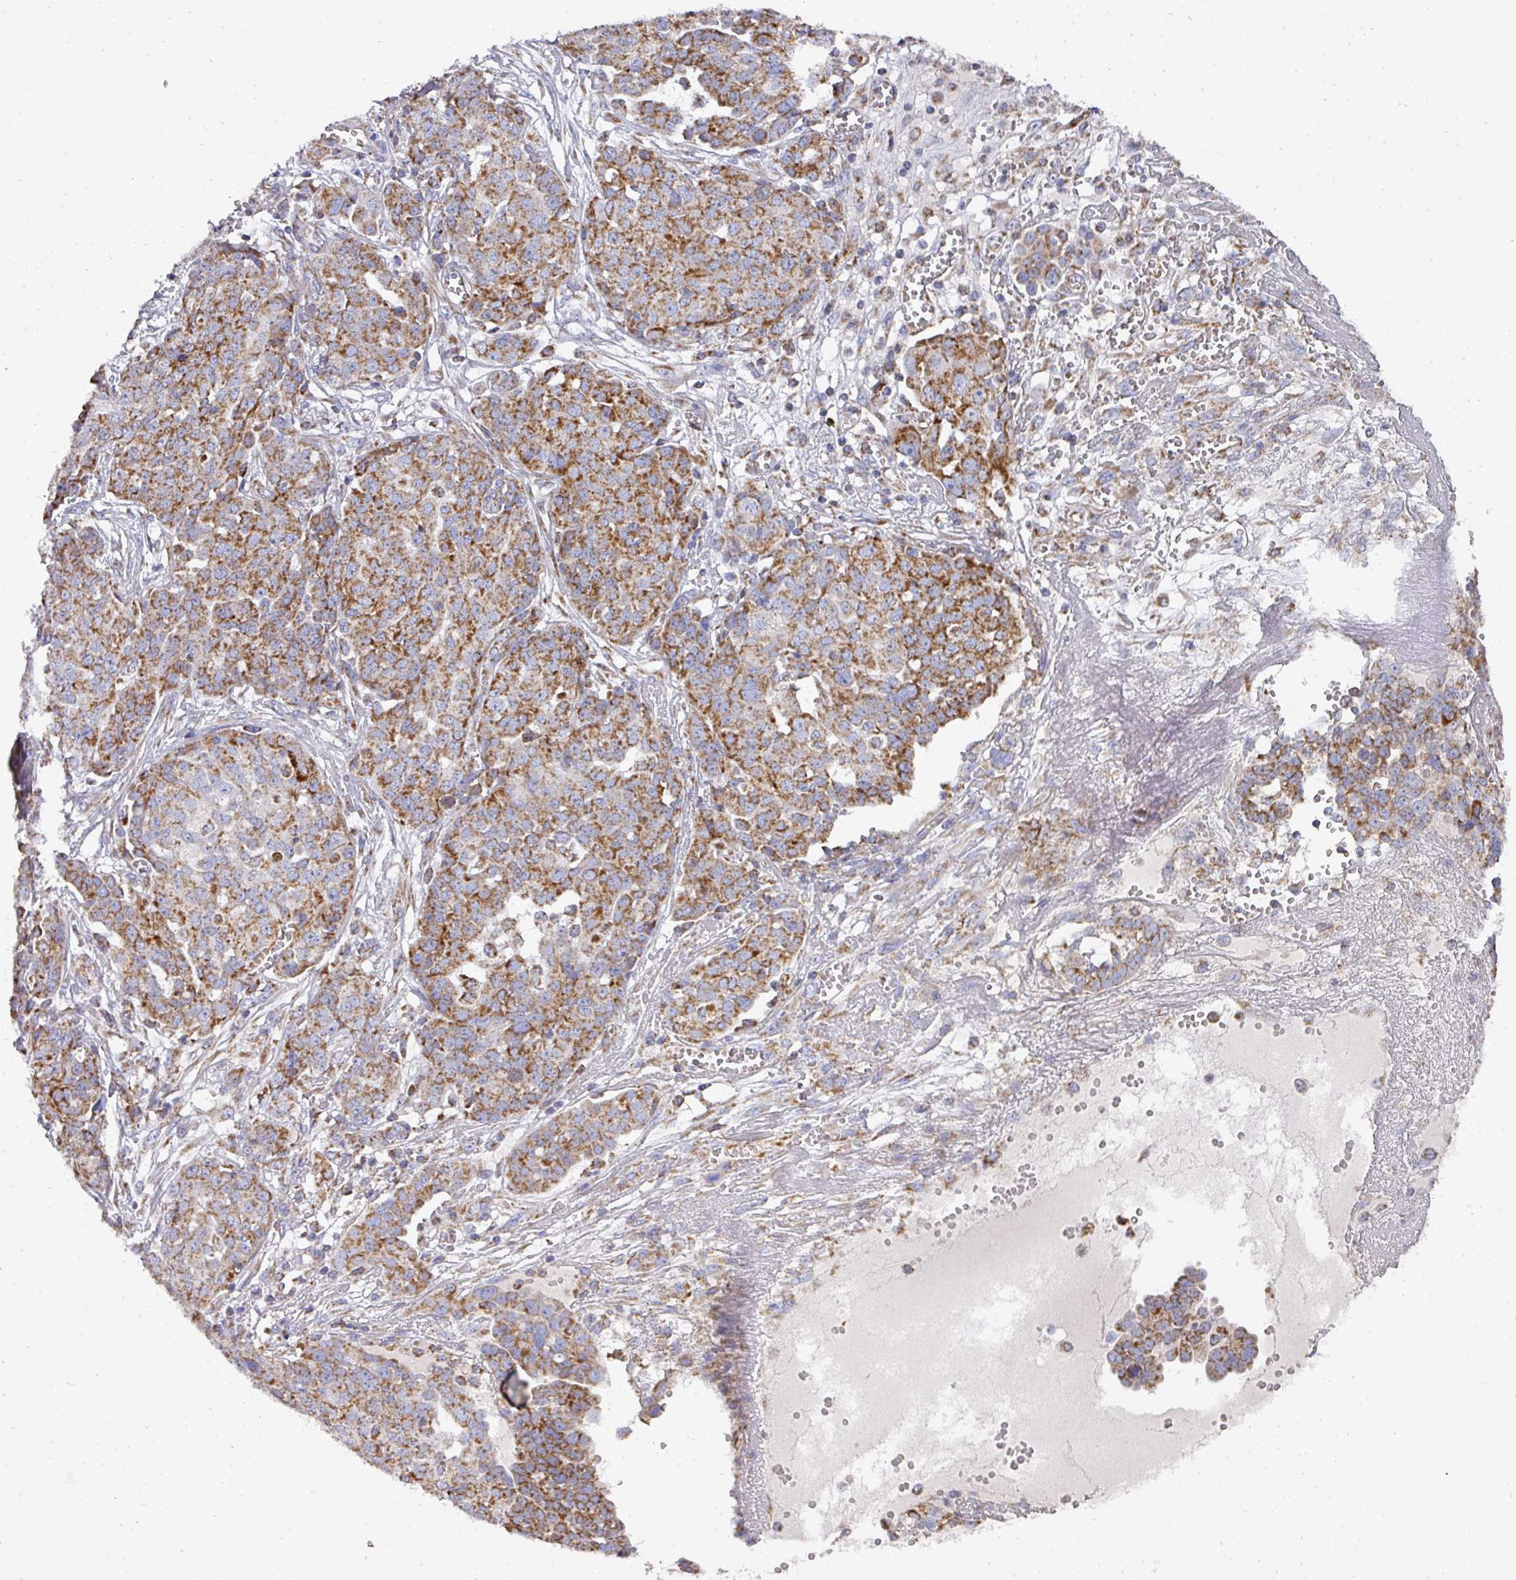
{"staining": {"intensity": "strong", "quantity": ">75%", "location": "cytoplasmic/membranous"}, "tissue": "ovarian cancer", "cell_type": "Tumor cells", "image_type": "cancer", "snomed": [{"axis": "morphology", "description": "Cystadenocarcinoma, serous, NOS"}, {"axis": "topography", "description": "Soft tissue"}, {"axis": "topography", "description": "Ovary"}], "caption": "IHC of human ovarian serous cystadenocarcinoma displays high levels of strong cytoplasmic/membranous staining in approximately >75% of tumor cells.", "gene": "UQCRFS1", "patient": {"sex": "female", "age": 57}}